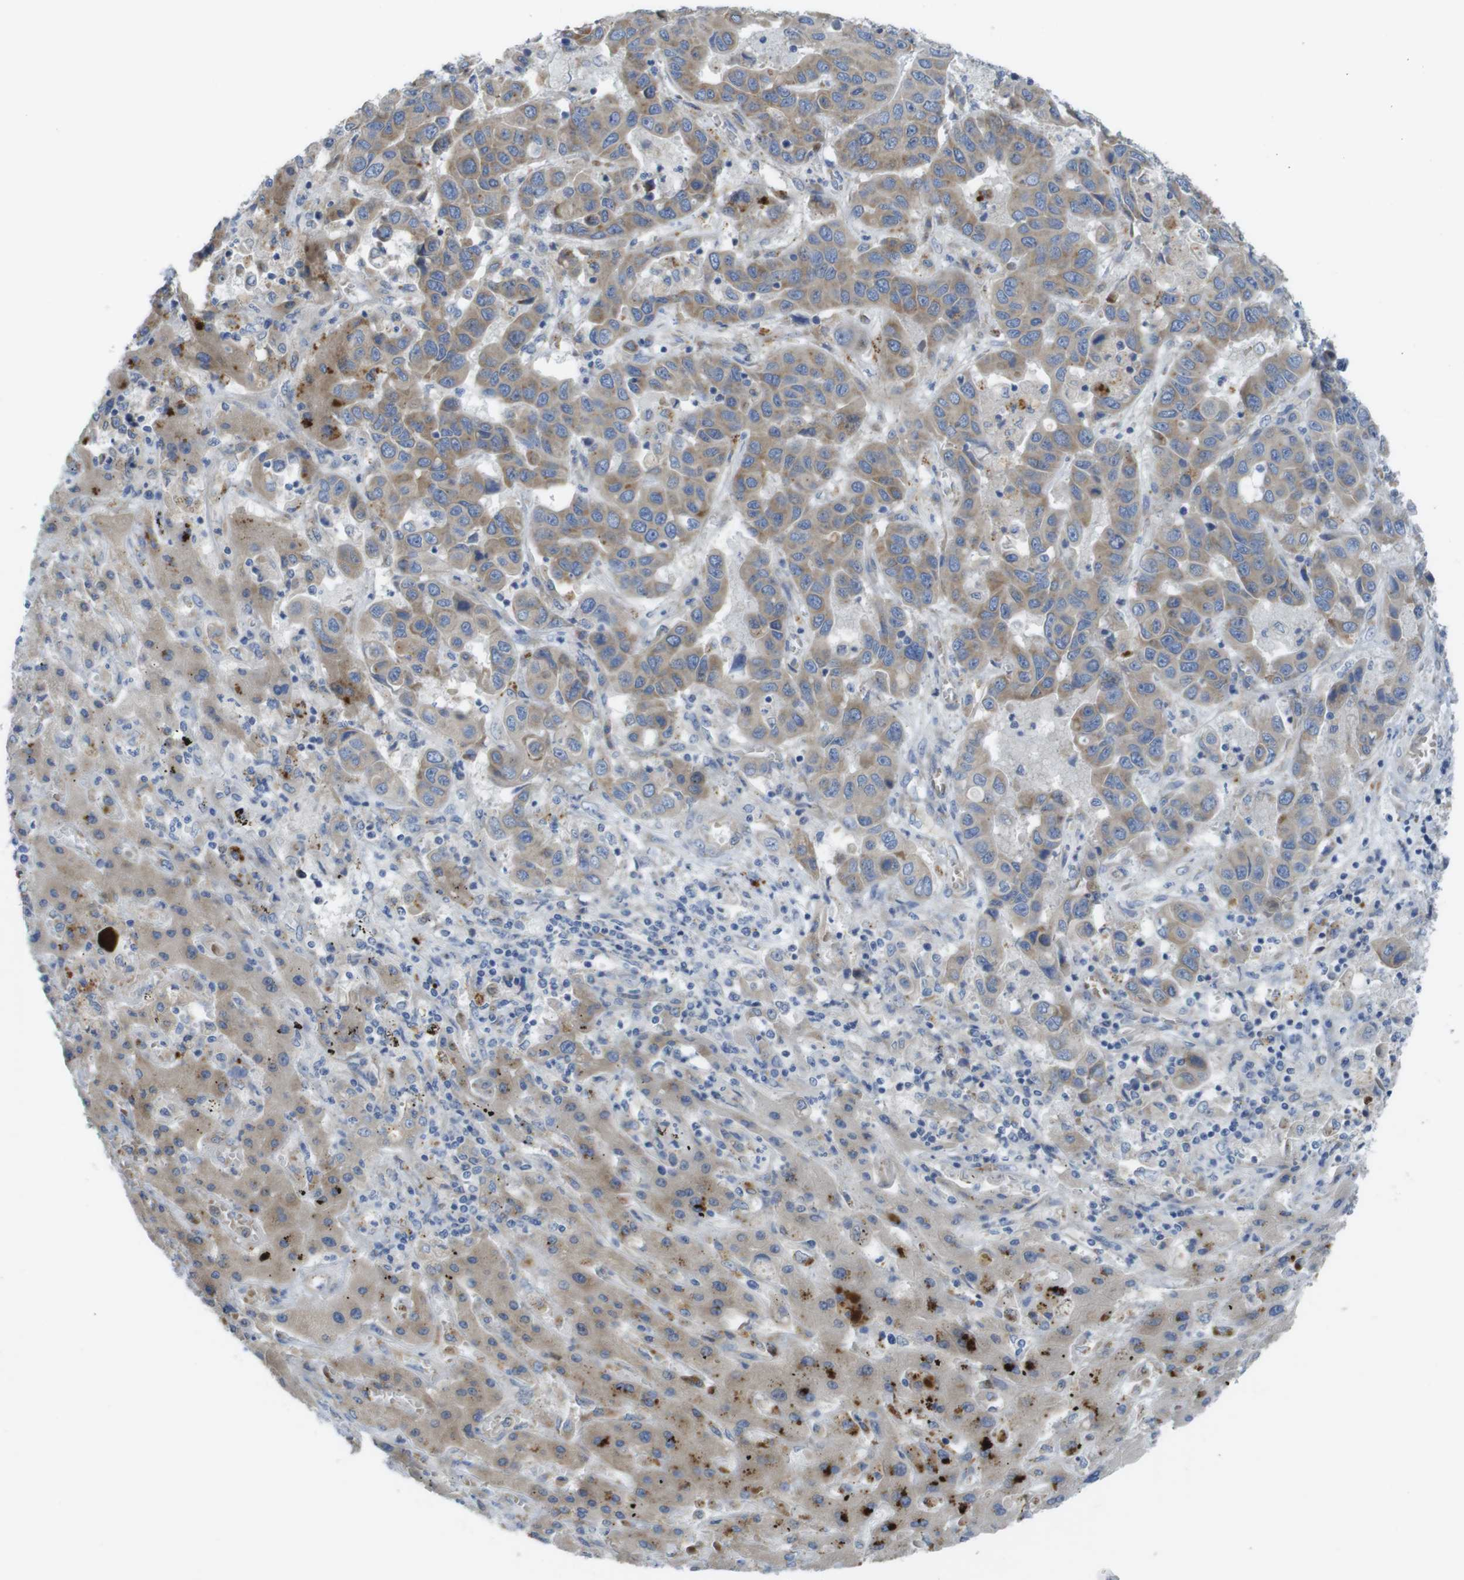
{"staining": {"intensity": "moderate", "quantity": ">75%", "location": "cytoplasmic/membranous"}, "tissue": "liver cancer", "cell_type": "Tumor cells", "image_type": "cancer", "snomed": [{"axis": "morphology", "description": "Cholangiocarcinoma"}, {"axis": "topography", "description": "Liver"}], "caption": "This image demonstrates immunohistochemistry staining of liver cancer (cholangiocarcinoma), with medium moderate cytoplasmic/membranous expression in about >75% of tumor cells.", "gene": "TMEM234", "patient": {"sex": "female", "age": 52}}